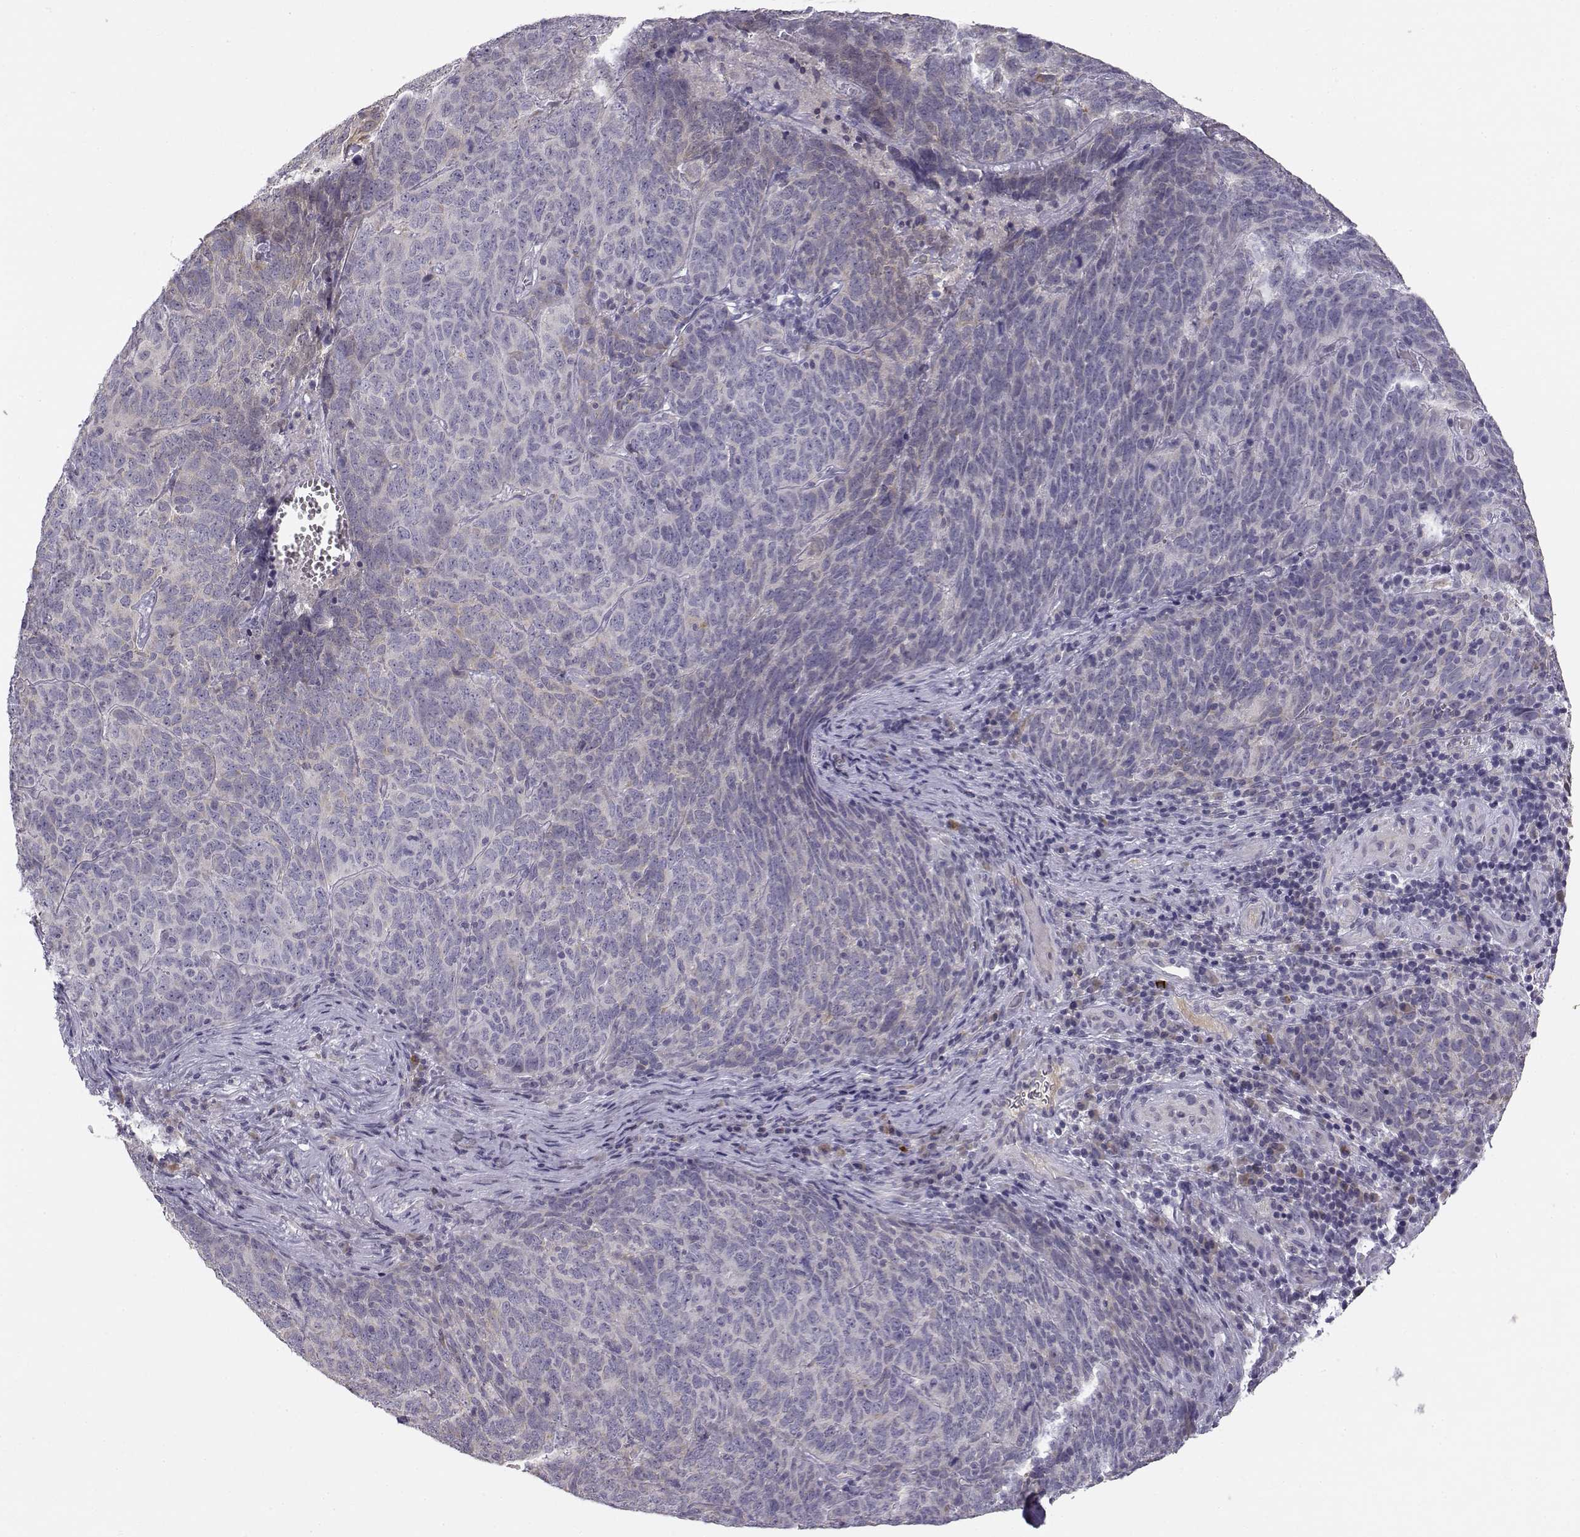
{"staining": {"intensity": "weak", "quantity": "25%-75%", "location": "cytoplasmic/membranous"}, "tissue": "skin cancer", "cell_type": "Tumor cells", "image_type": "cancer", "snomed": [{"axis": "morphology", "description": "Squamous cell carcinoma, NOS"}, {"axis": "topography", "description": "Skin"}, {"axis": "topography", "description": "Anal"}], "caption": "Skin cancer stained for a protein (brown) displays weak cytoplasmic/membranous positive positivity in approximately 25%-75% of tumor cells.", "gene": "ACSL6", "patient": {"sex": "female", "age": 51}}